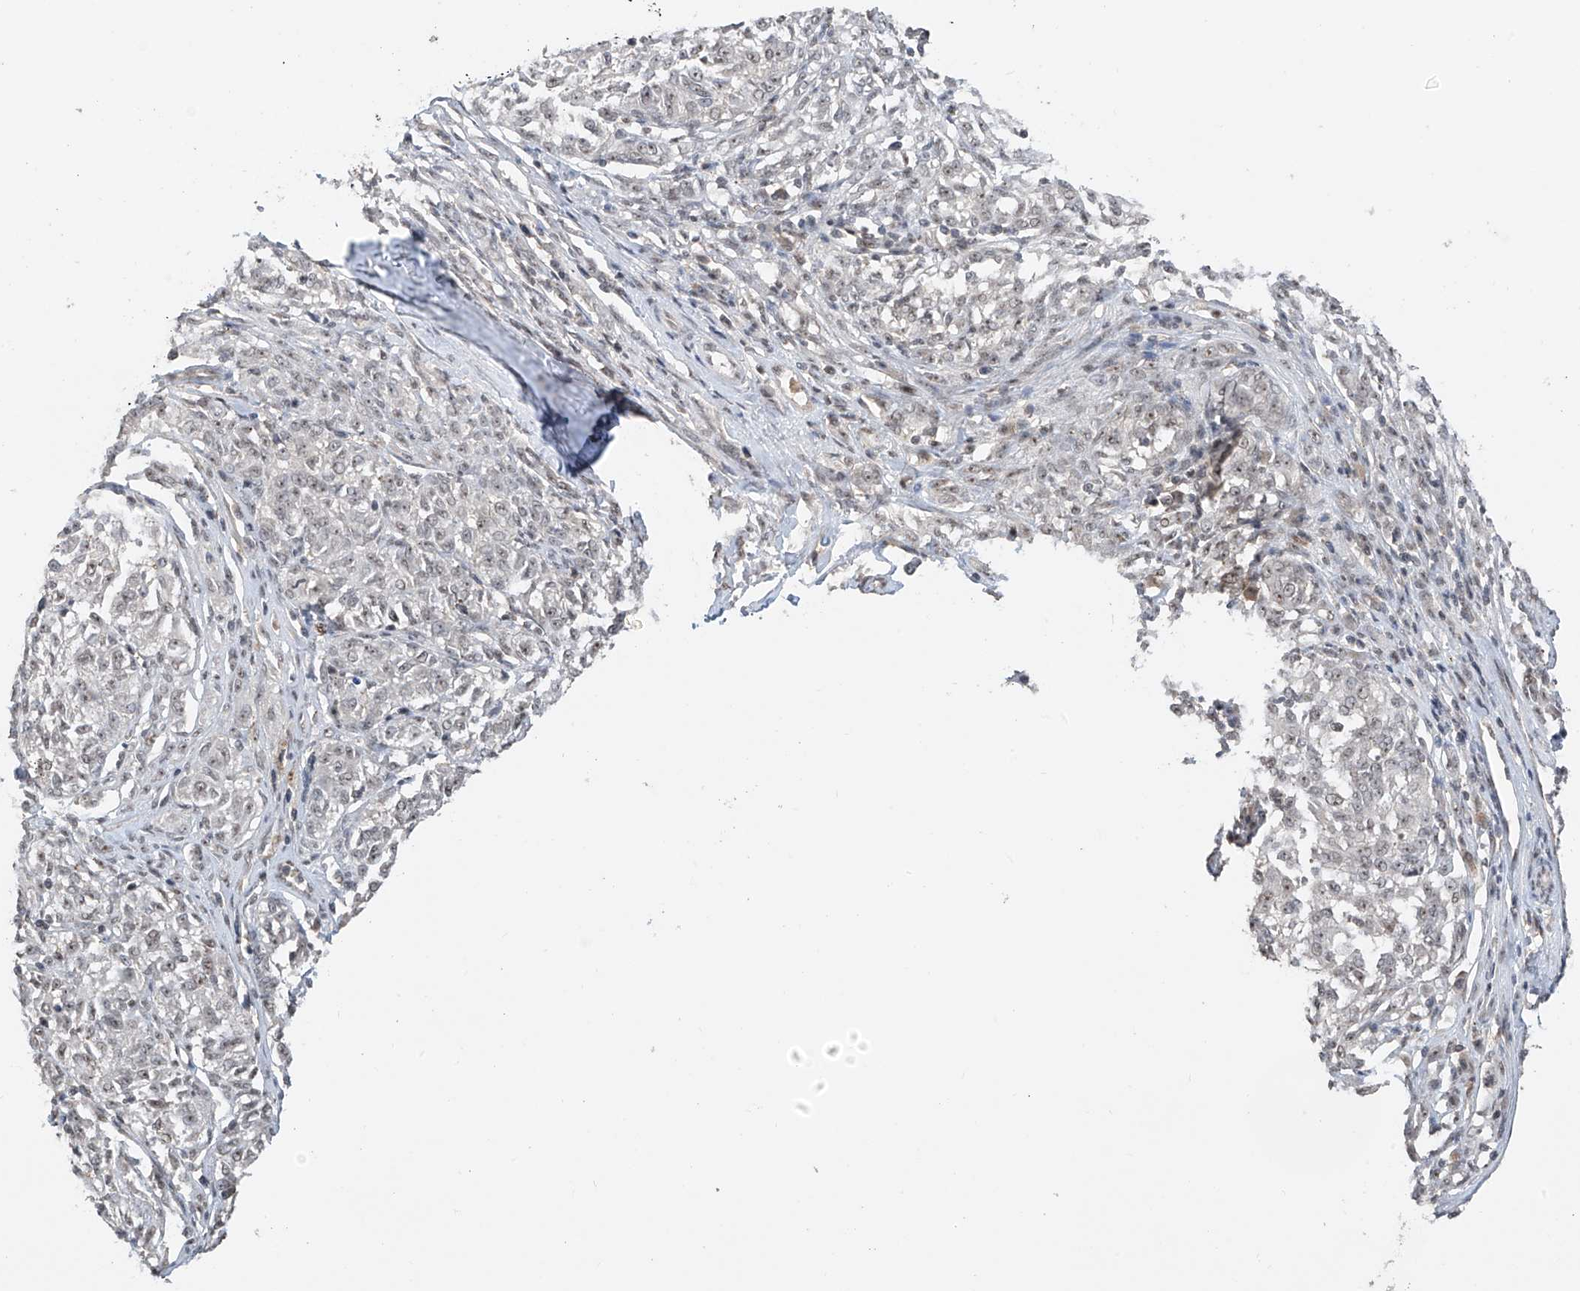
{"staining": {"intensity": "negative", "quantity": "none", "location": "none"}, "tissue": "melanoma", "cell_type": "Tumor cells", "image_type": "cancer", "snomed": [{"axis": "morphology", "description": "Malignant melanoma, NOS"}, {"axis": "topography", "description": "Skin"}], "caption": "Tumor cells show no significant protein positivity in malignant melanoma.", "gene": "C1orf131", "patient": {"sex": "female", "age": 72}}